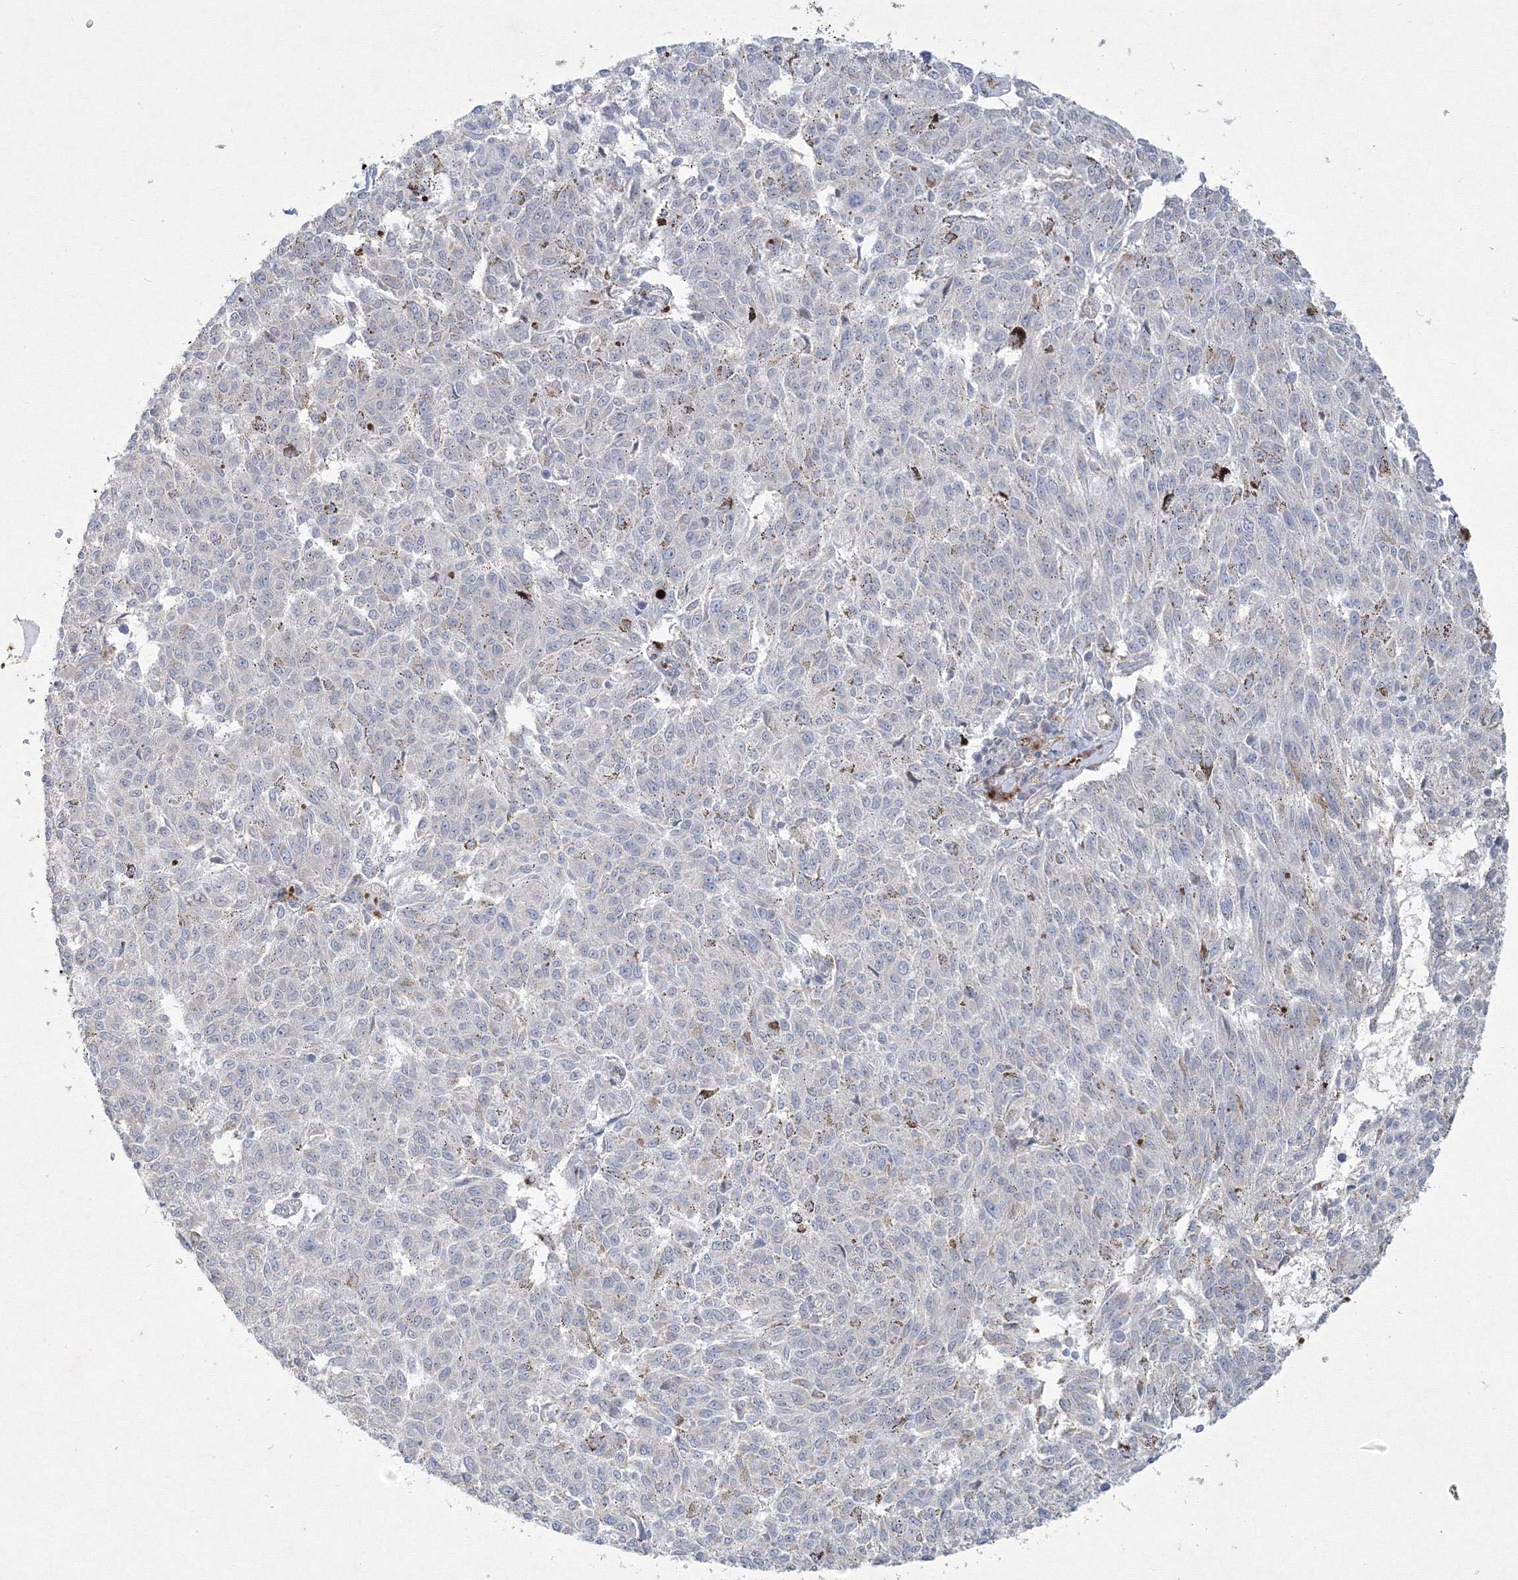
{"staining": {"intensity": "negative", "quantity": "none", "location": "none"}, "tissue": "melanoma", "cell_type": "Tumor cells", "image_type": "cancer", "snomed": [{"axis": "morphology", "description": "Malignant melanoma, NOS"}, {"axis": "topography", "description": "Skin"}], "caption": "This is a micrograph of IHC staining of melanoma, which shows no expression in tumor cells.", "gene": "WDR49", "patient": {"sex": "female", "age": 72}}